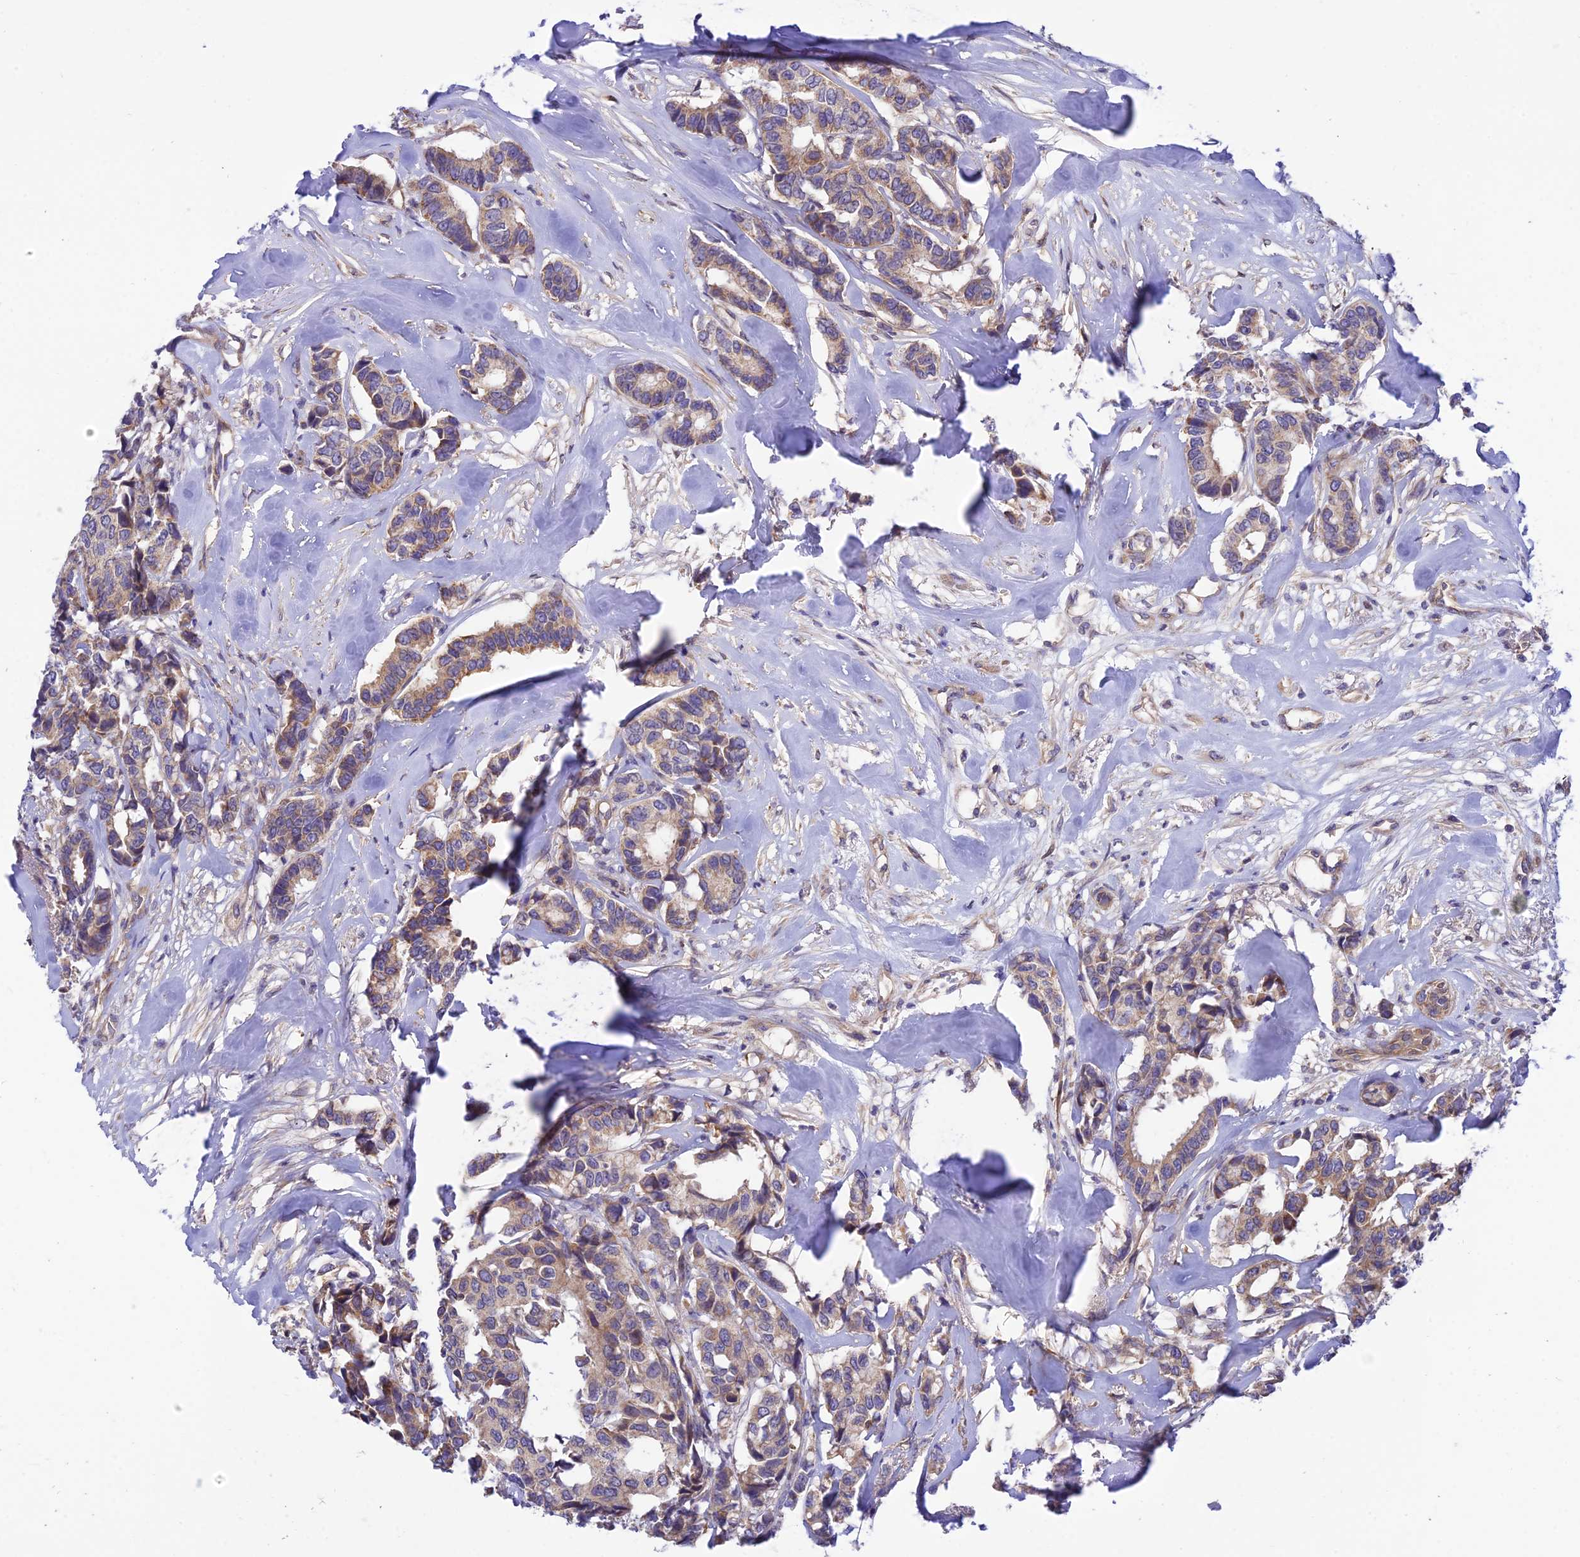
{"staining": {"intensity": "weak", "quantity": ">75%", "location": "cytoplasmic/membranous"}, "tissue": "breast cancer", "cell_type": "Tumor cells", "image_type": "cancer", "snomed": [{"axis": "morphology", "description": "Duct carcinoma"}, {"axis": "topography", "description": "Breast"}], "caption": "A brown stain labels weak cytoplasmic/membranous staining of a protein in human breast cancer (invasive ductal carcinoma) tumor cells. (Stains: DAB (3,3'-diaminobenzidine) in brown, nuclei in blue, Microscopy: brightfield microscopy at high magnification).", "gene": "TRIM43B", "patient": {"sex": "female", "age": 87}}